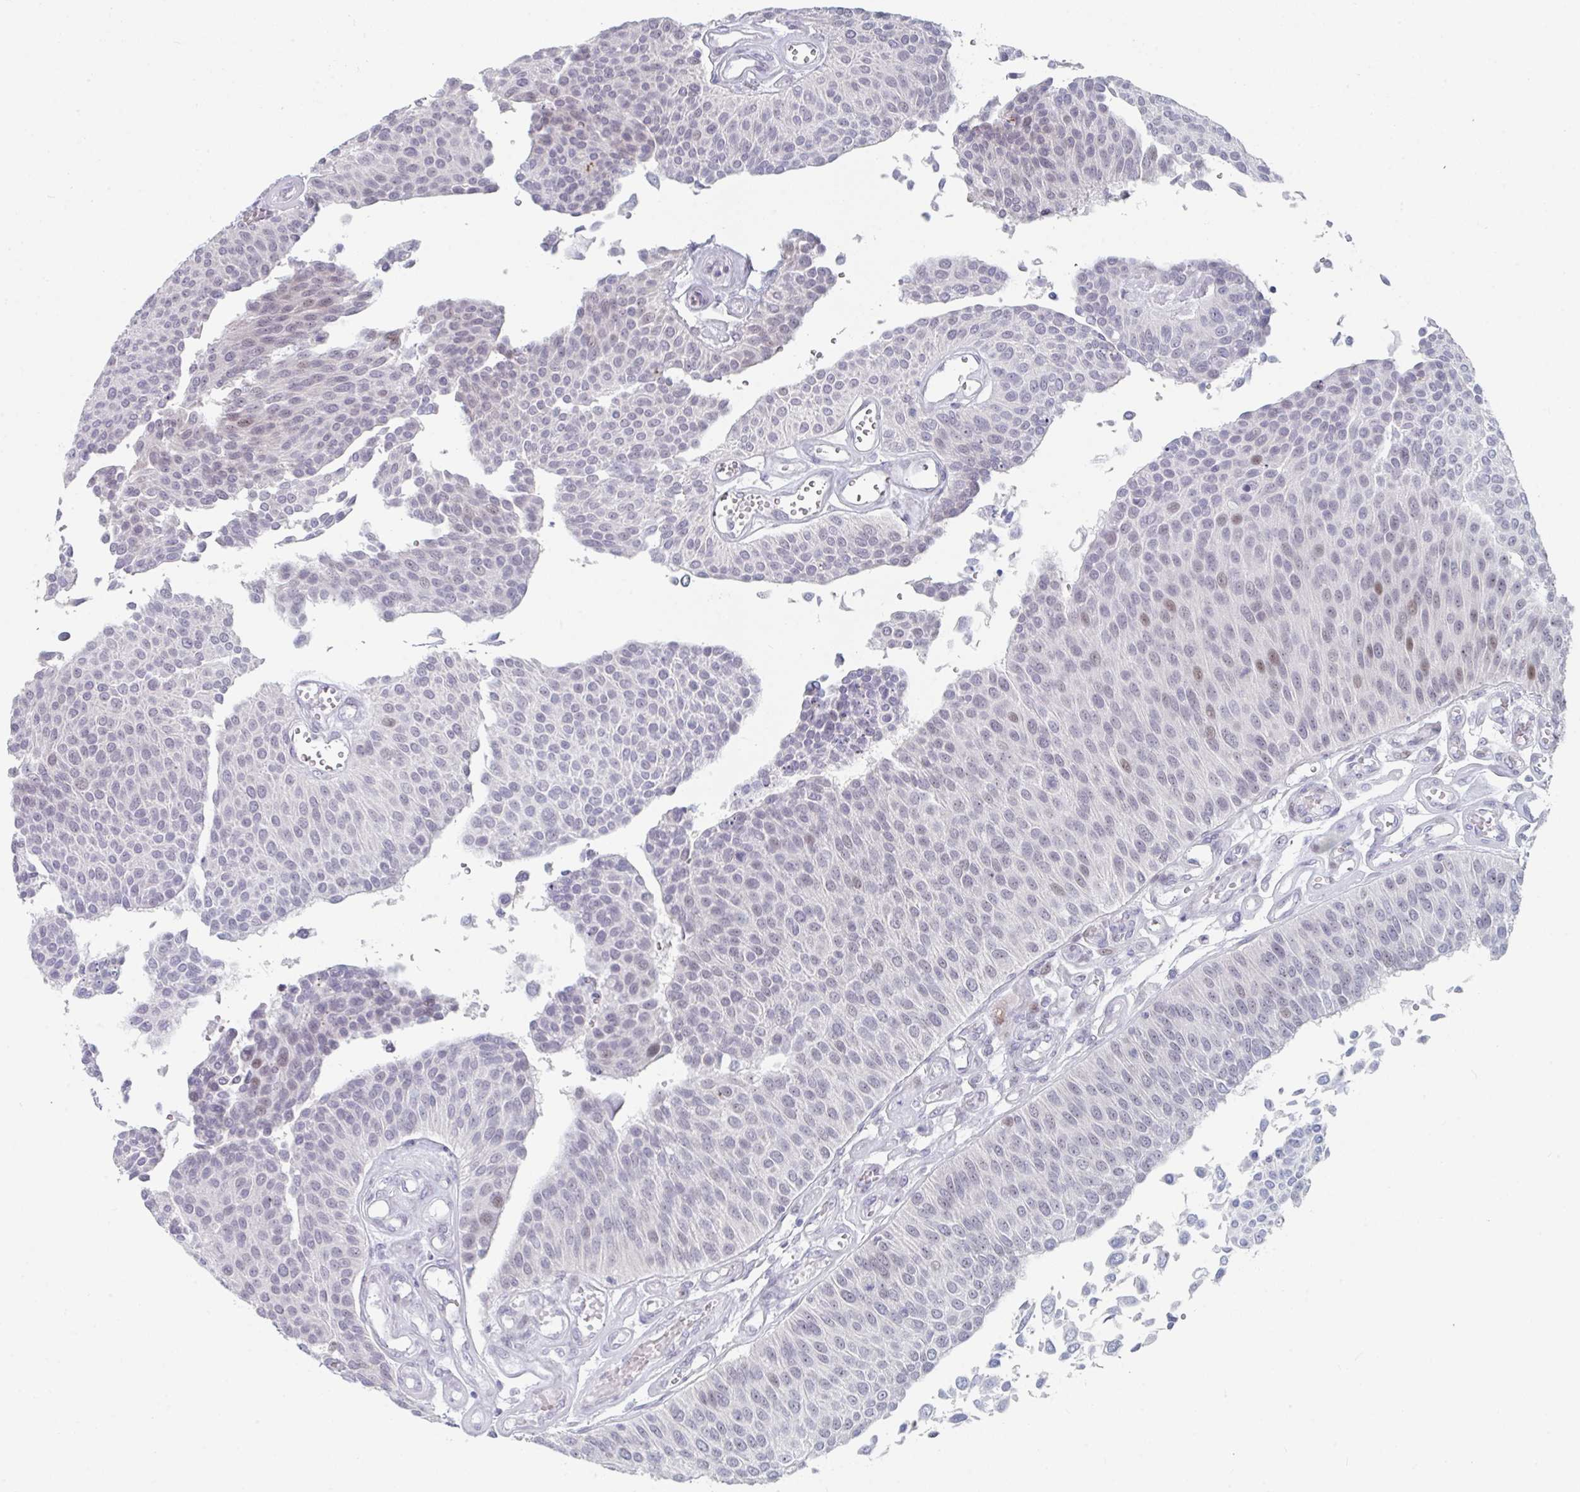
{"staining": {"intensity": "weak", "quantity": "25%-75%", "location": "nuclear"}, "tissue": "urothelial cancer", "cell_type": "Tumor cells", "image_type": "cancer", "snomed": [{"axis": "morphology", "description": "Urothelial carcinoma, NOS"}, {"axis": "topography", "description": "Urinary bladder"}], "caption": "This image exhibits urothelial cancer stained with immunohistochemistry to label a protein in brown. The nuclear of tumor cells show weak positivity for the protein. Nuclei are counter-stained blue.", "gene": "NR1H2", "patient": {"sex": "male", "age": 55}}